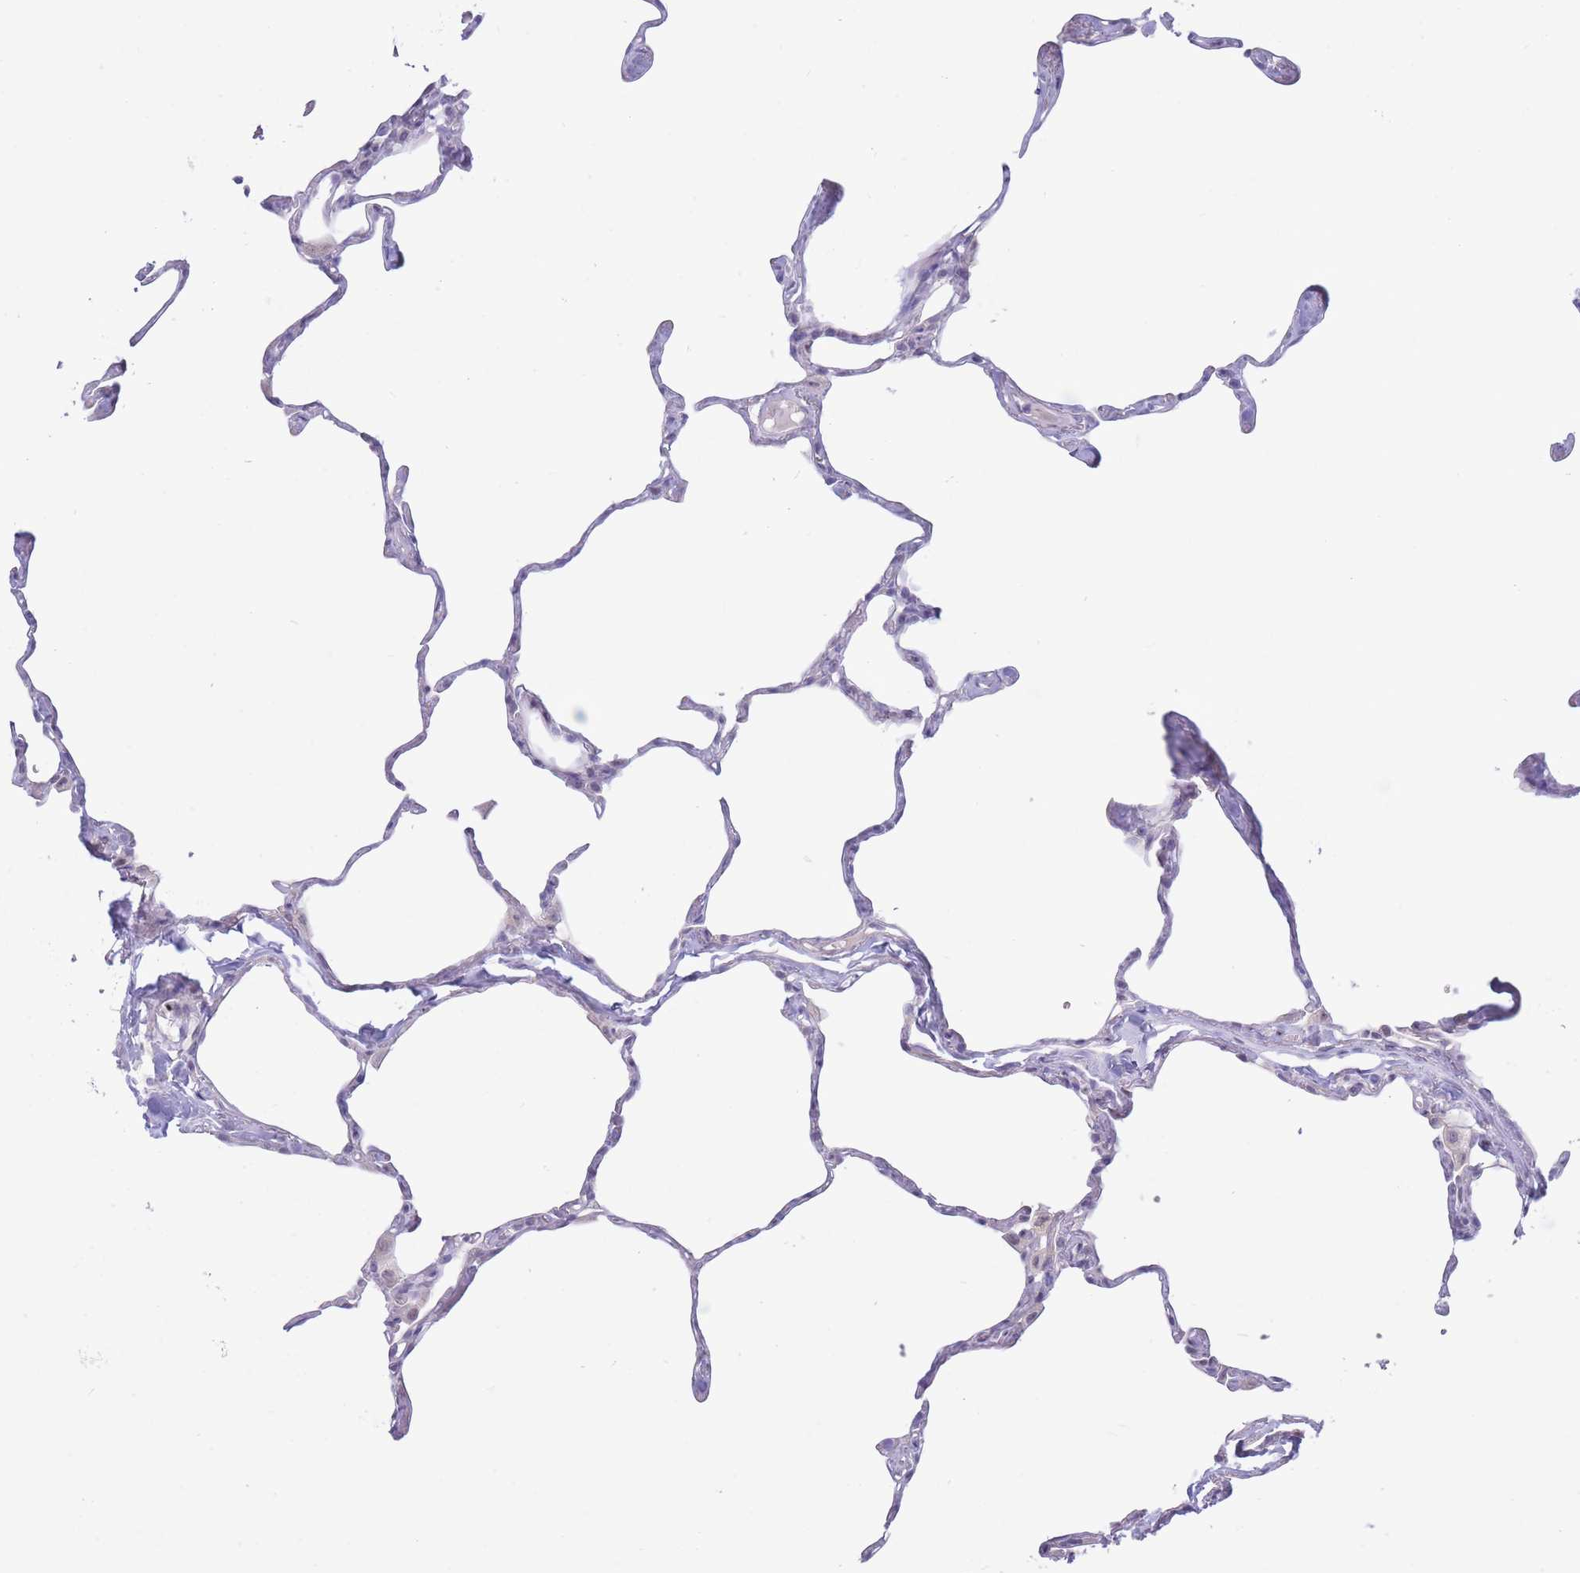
{"staining": {"intensity": "negative", "quantity": "none", "location": "none"}, "tissue": "lung", "cell_type": "Alveolar cells", "image_type": "normal", "snomed": [{"axis": "morphology", "description": "Normal tissue, NOS"}, {"axis": "topography", "description": "Lung"}], "caption": "Alveolar cells are negative for brown protein staining in normal lung. (Stains: DAB (3,3'-diaminobenzidine) immunohistochemistry with hematoxylin counter stain, Microscopy: brightfield microscopy at high magnification).", "gene": "FBXO46", "patient": {"sex": "male", "age": 65}}